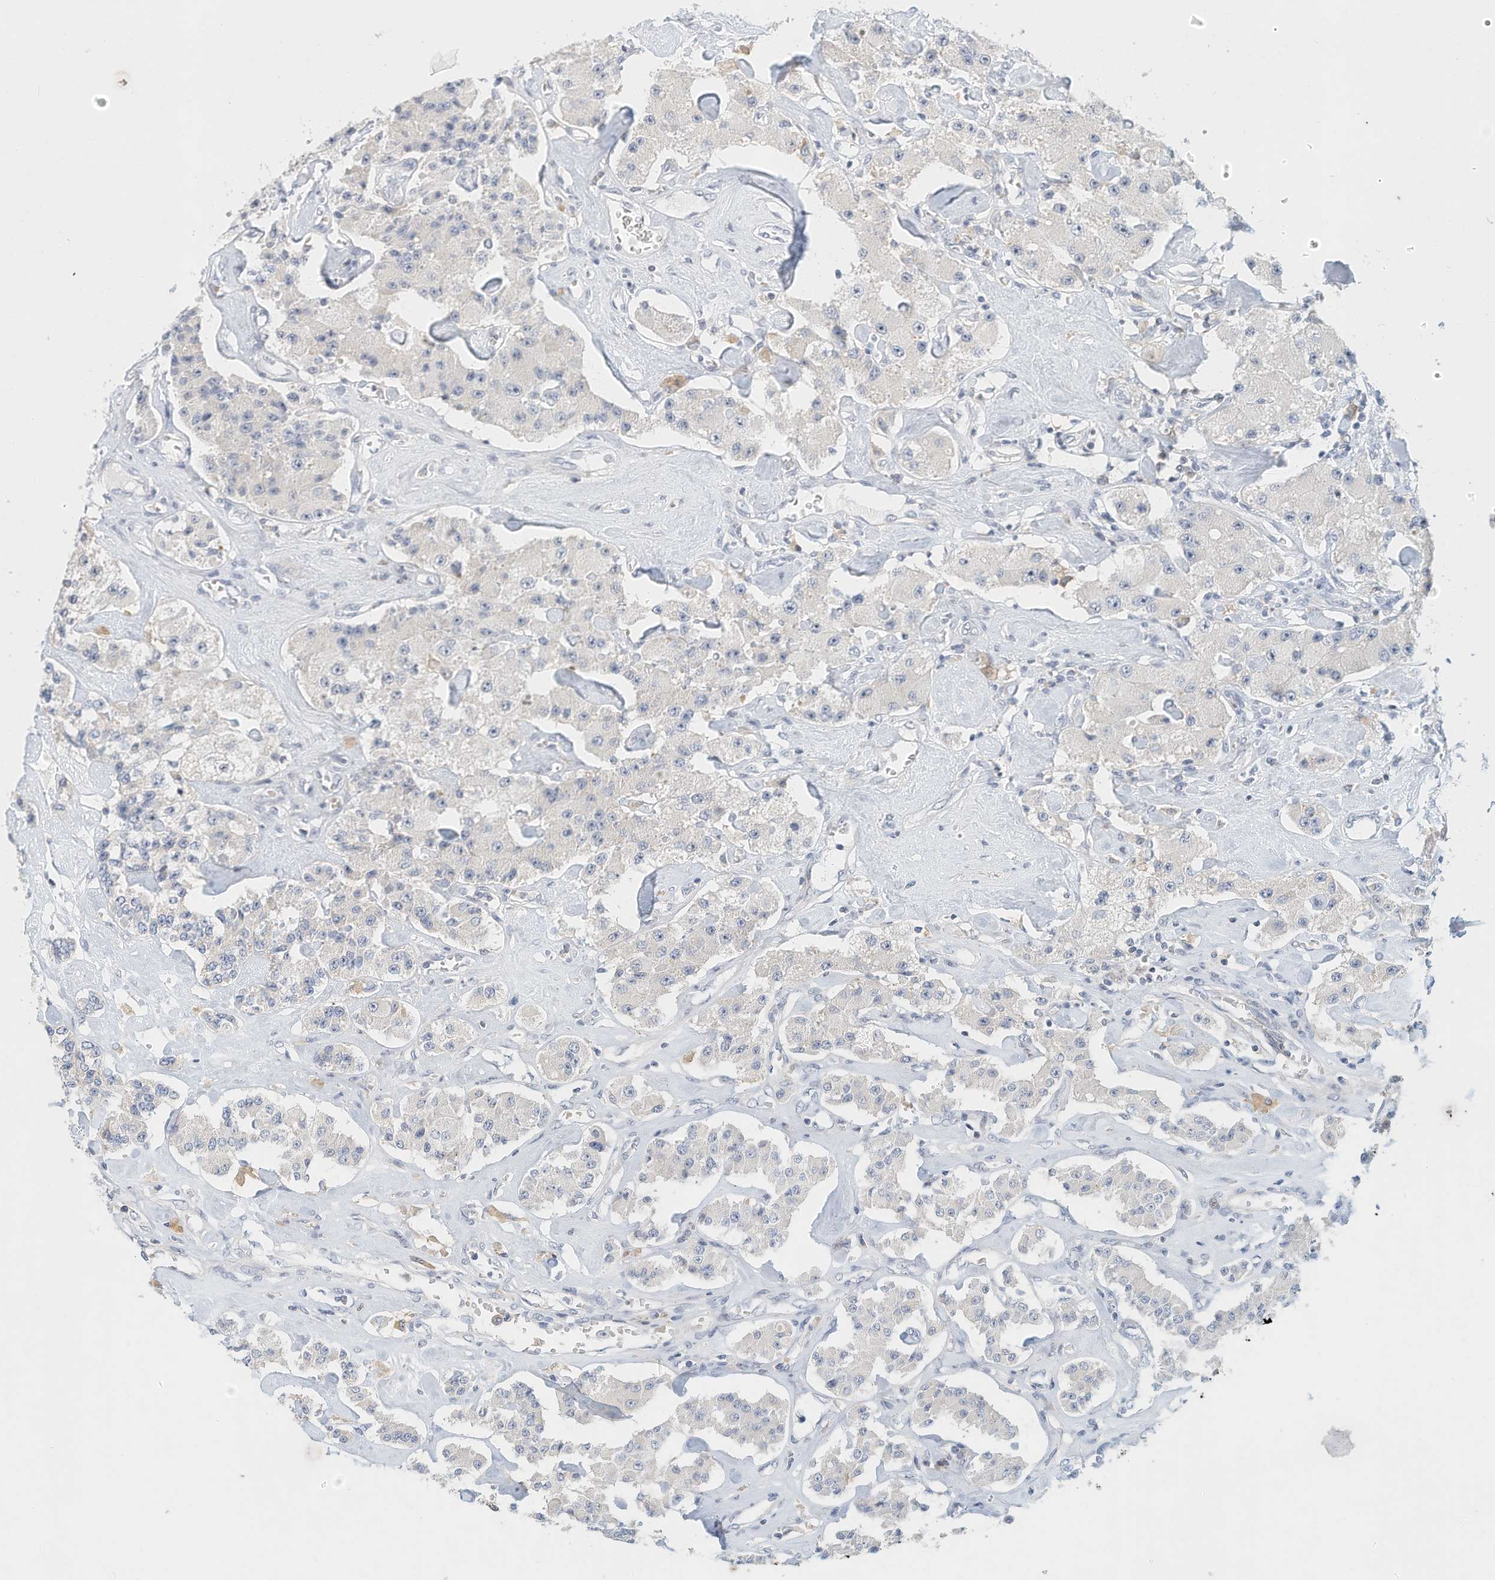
{"staining": {"intensity": "negative", "quantity": "none", "location": "none"}, "tissue": "carcinoid", "cell_type": "Tumor cells", "image_type": "cancer", "snomed": [{"axis": "morphology", "description": "Carcinoid, malignant, NOS"}, {"axis": "topography", "description": "Pancreas"}], "caption": "DAB (3,3'-diaminobenzidine) immunohistochemical staining of malignant carcinoid displays no significant expression in tumor cells.", "gene": "MICAL1", "patient": {"sex": "male", "age": 41}}